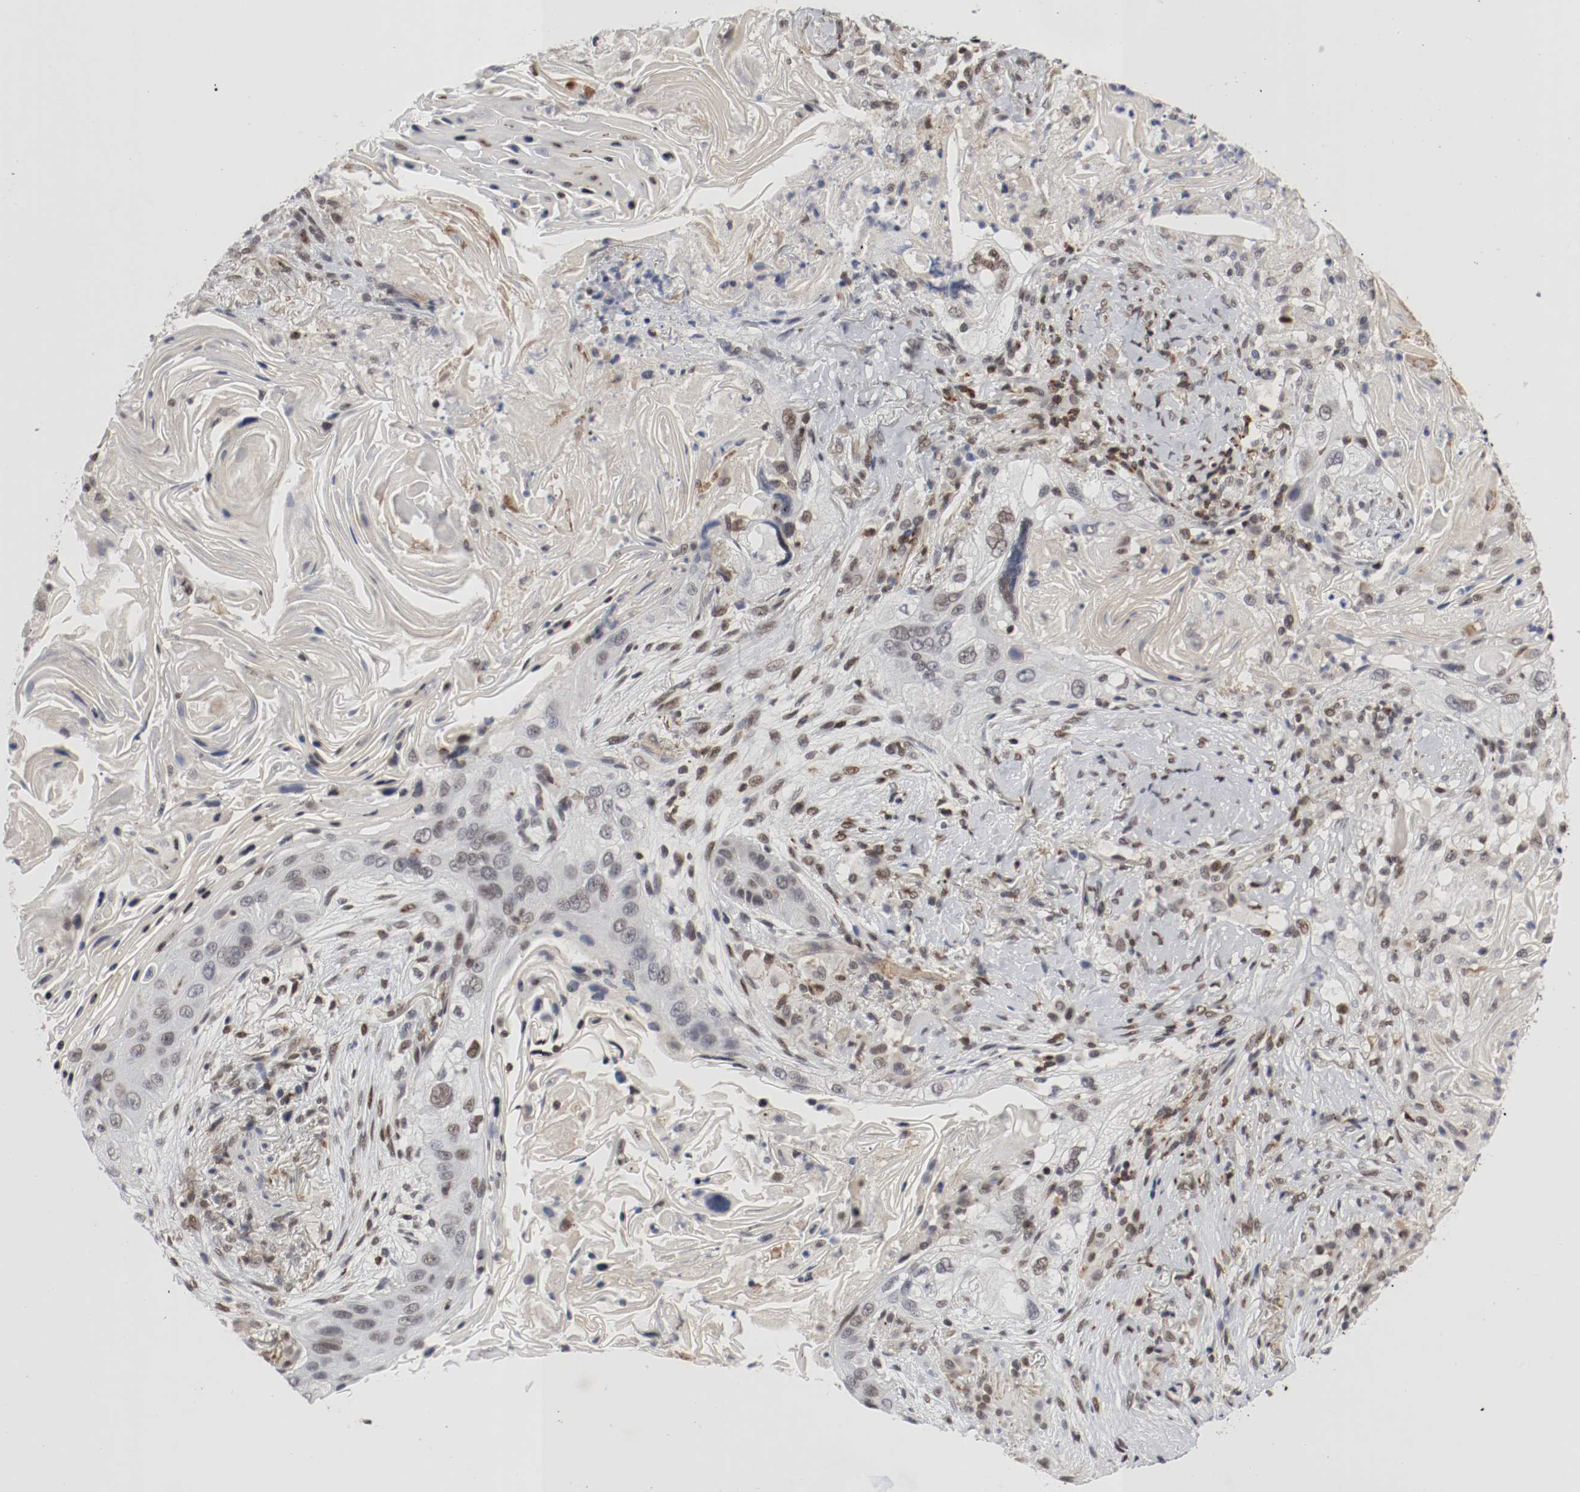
{"staining": {"intensity": "weak", "quantity": "<25%", "location": "nuclear"}, "tissue": "lung cancer", "cell_type": "Tumor cells", "image_type": "cancer", "snomed": [{"axis": "morphology", "description": "Squamous cell carcinoma, NOS"}, {"axis": "topography", "description": "Lung"}], "caption": "Lung cancer (squamous cell carcinoma) was stained to show a protein in brown. There is no significant positivity in tumor cells.", "gene": "JUND", "patient": {"sex": "female", "age": 67}}